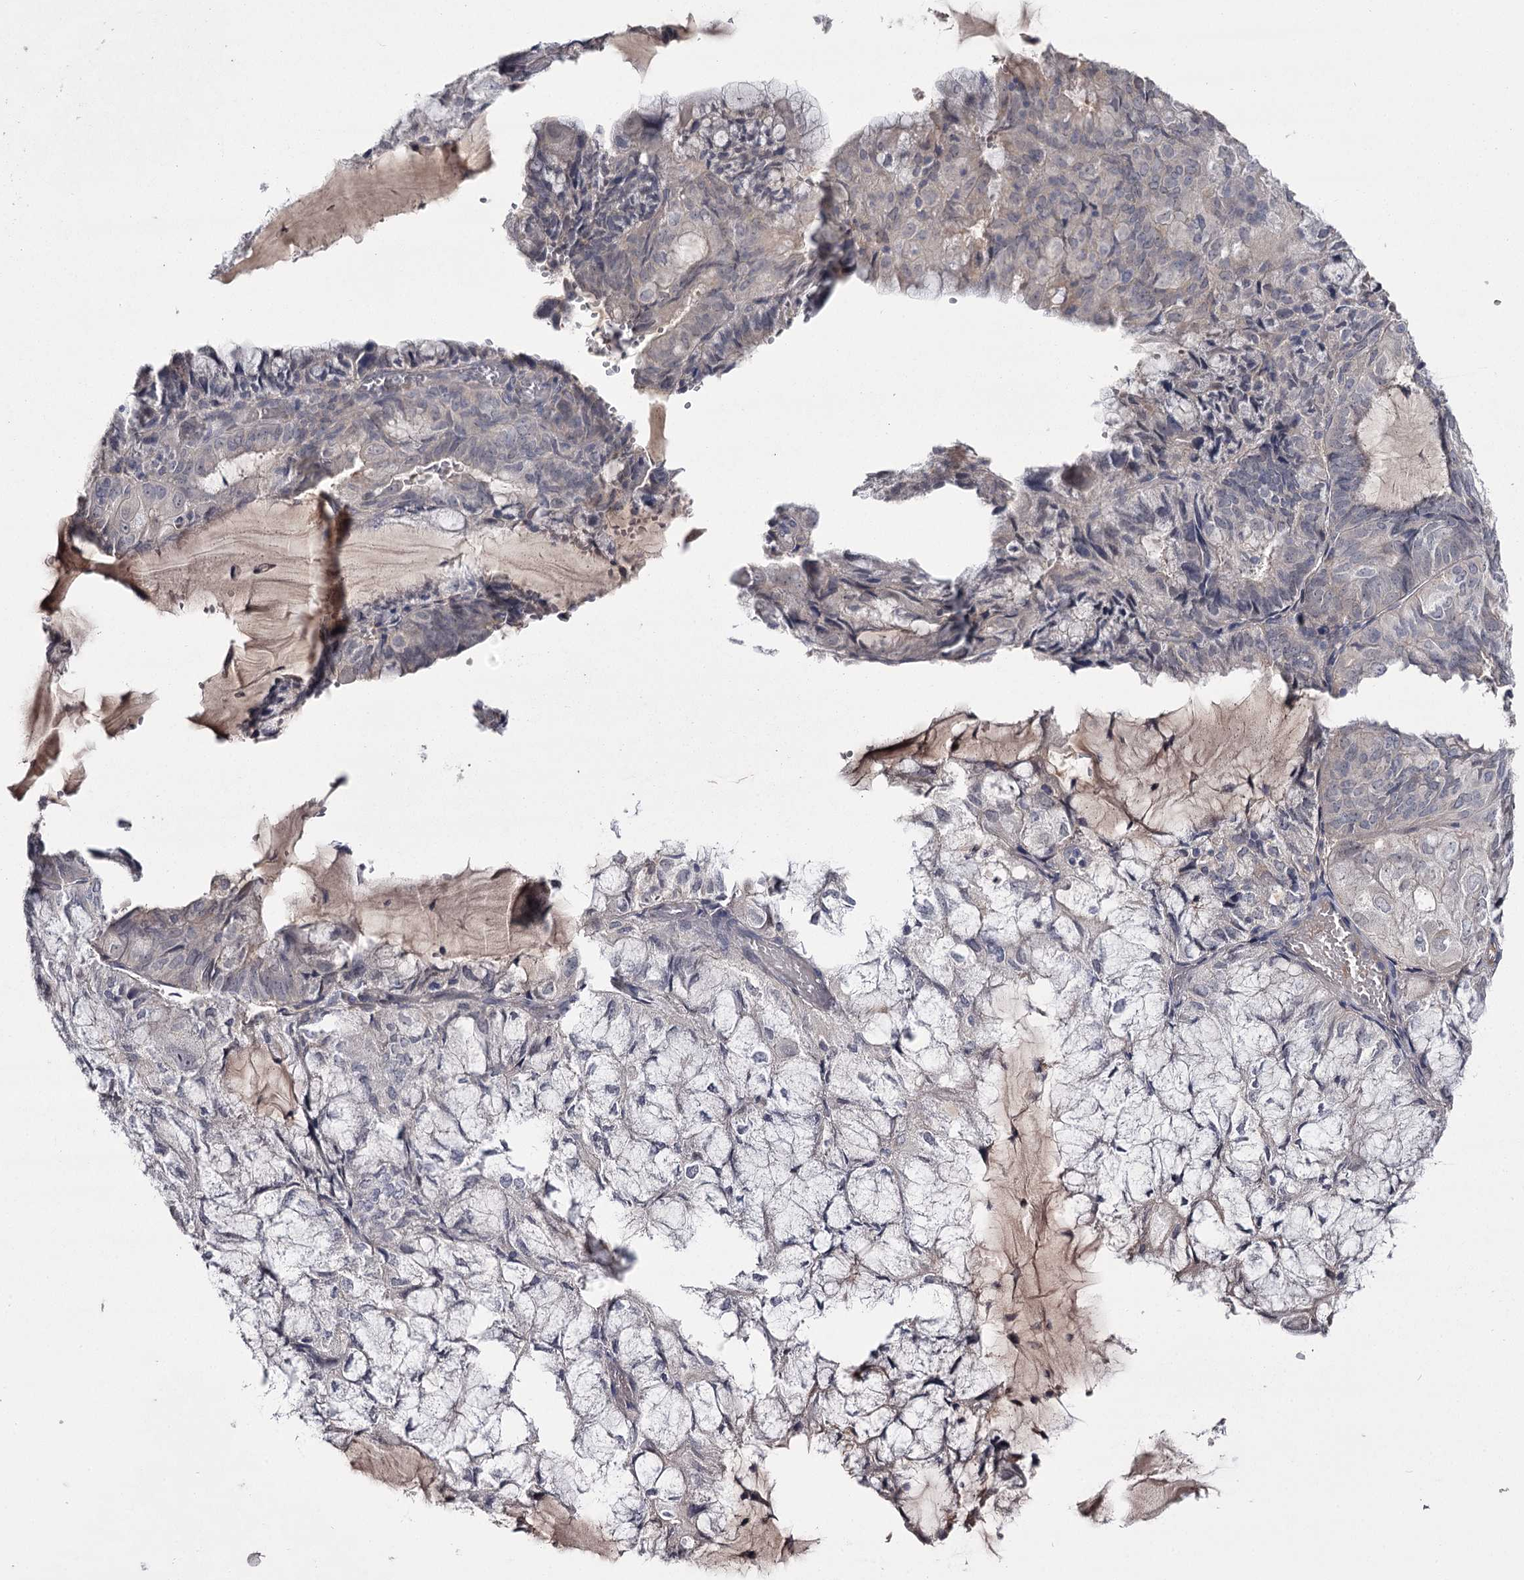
{"staining": {"intensity": "negative", "quantity": "none", "location": "none"}, "tissue": "endometrial cancer", "cell_type": "Tumor cells", "image_type": "cancer", "snomed": [{"axis": "morphology", "description": "Adenocarcinoma, NOS"}, {"axis": "topography", "description": "Endometrium"}], "caption": "Endometrial adenocarcinoma was stained to show a protein in brown. There is no significant positivity in tumor cells.", "gene": "FDXACB1", "patient": {"sex": "female", "age": 81}}